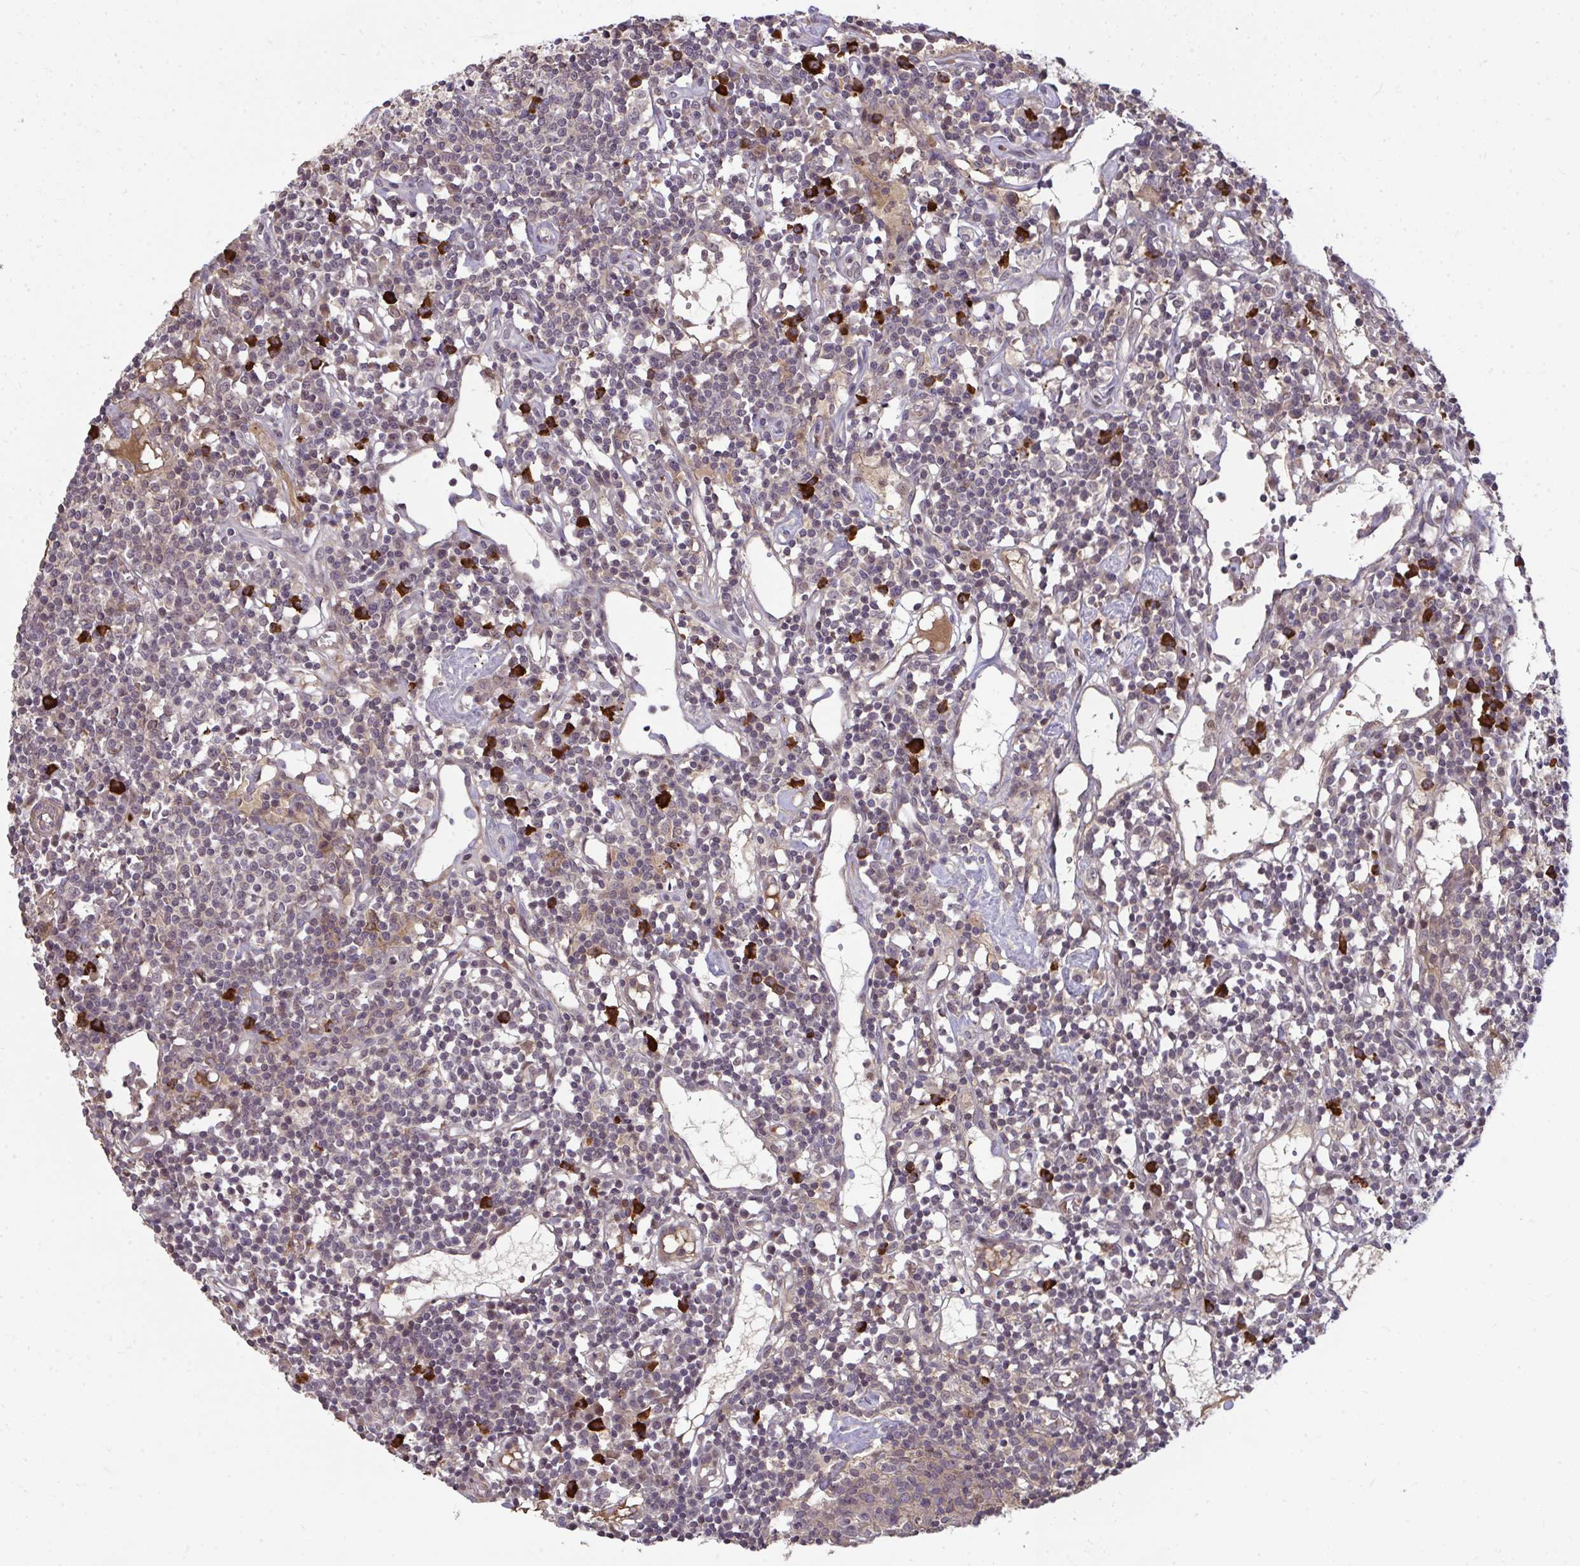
{"staining": {"intensity": "weak", "quantity": "<25%", "location": "cytoplasmic/membranous,nuclear"}, "tissue": "lymph node", "cell_type": "Germinal center cells", "image_type": "normal", "snomed": [{"axis": "morphology", "description": "Normal tissue, NOS"}, {"axis": "topography", "description": "Lymph node"}], "caption": "This histopathology image is of normal lymph node stained with IHC to label a protein in brown with the nuclei are counter-stained blue. There is no staining in germinal center cells. (Brightfield microscopy of DAB (3,3'-diaminobenzidine) immunohistochemistry at high magnification).", "gene": "ZSCAN9", "patient": {"sex": "female", "age": 78}}